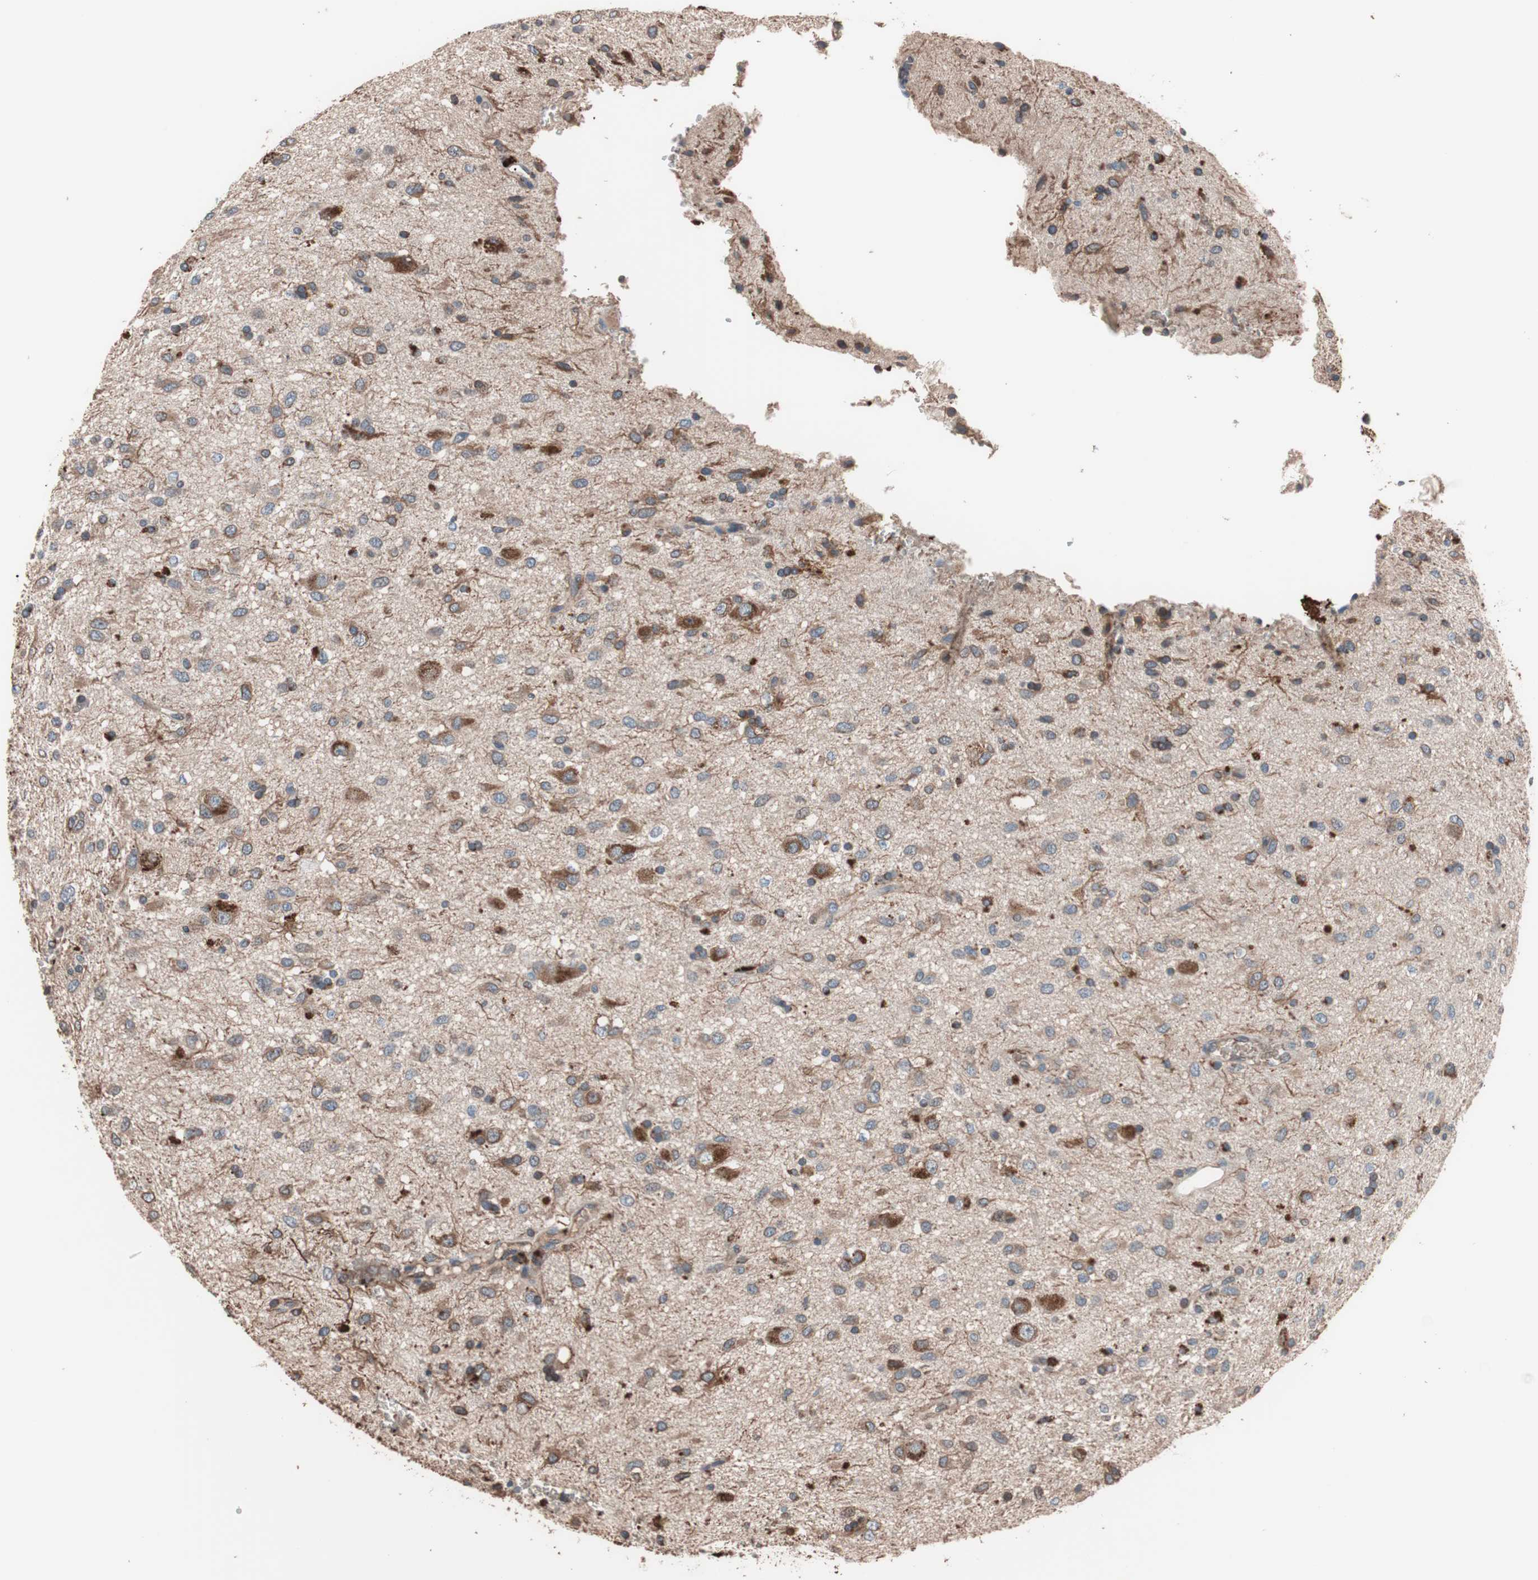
{"staining": {"intensity": "moderate", "quantity": ">75%", "location": "cytoplasmic/membranous"}, "tissue": "glioma", "cell_type": "Tumor cells", "image_type": "cancer", "snomed": [{"axis": "morphology", "description": "Glioma, malignant, Low grade"}, {"axis": "topography", "description": "Brain"}], "caption": "Human low-grade glioma (malignant) stained with a brown dye exhibits moderate cytoplasmic/membranous positive positivity in about >75% of tumor cells.", "gene": "GLYCTK", "patient": {"sex": "male", "age": 77}}